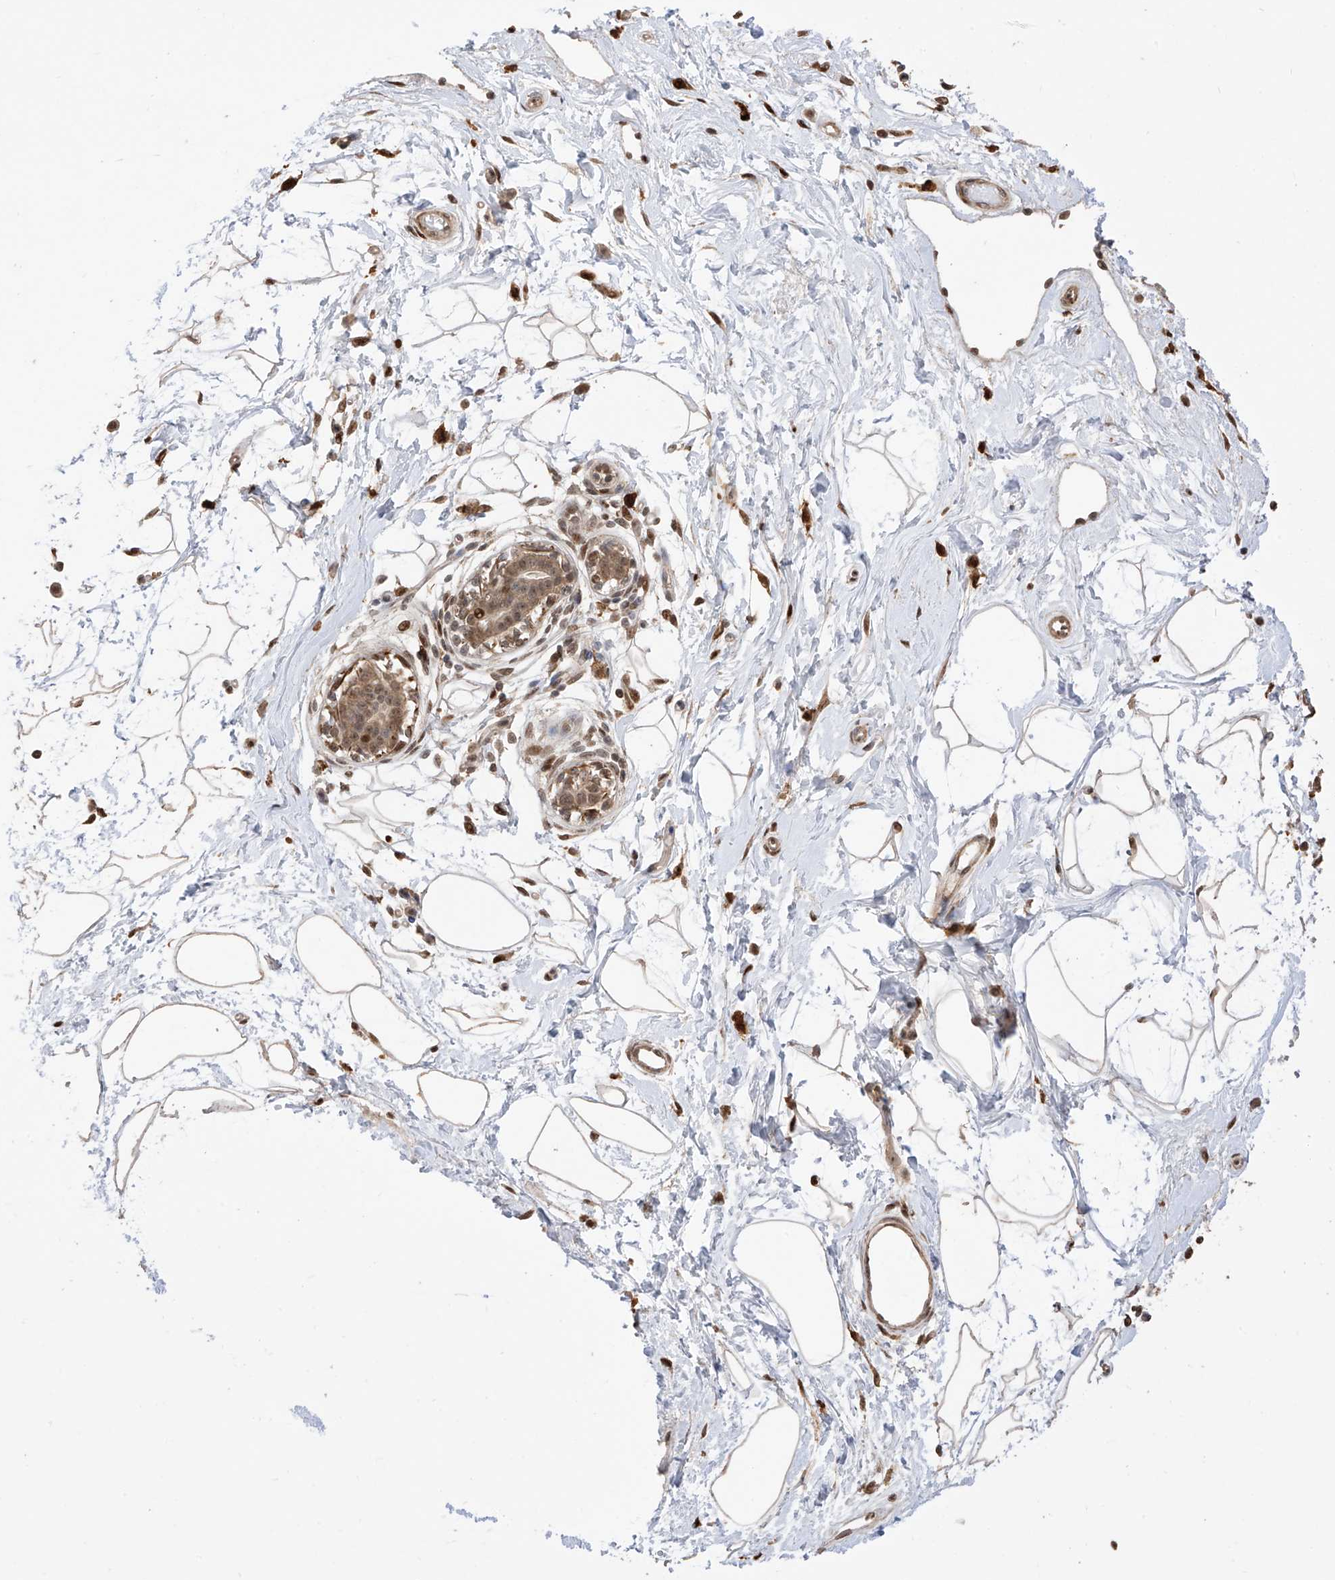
{"staining": {"intensity": "moderate", "quantity": ">75%", "location": "cytoplasmic/membranous"}, "tissue": "breast", "cell_type": "Adipocytes", "image_type": "normal", "snomed": [{"axis": "morphology", "description": "Normal tissue, NOS"}, {"axis": "topography", "description": "Breast"}], "caption": "Moderate cytoplasmic/membranous staining for a protein is seen in approximately >75% of adipocytes of normal breast using immunohistochemistry (IHC).", "gene": "LATS1", "patient": {"sex": "female", "age": 45}}